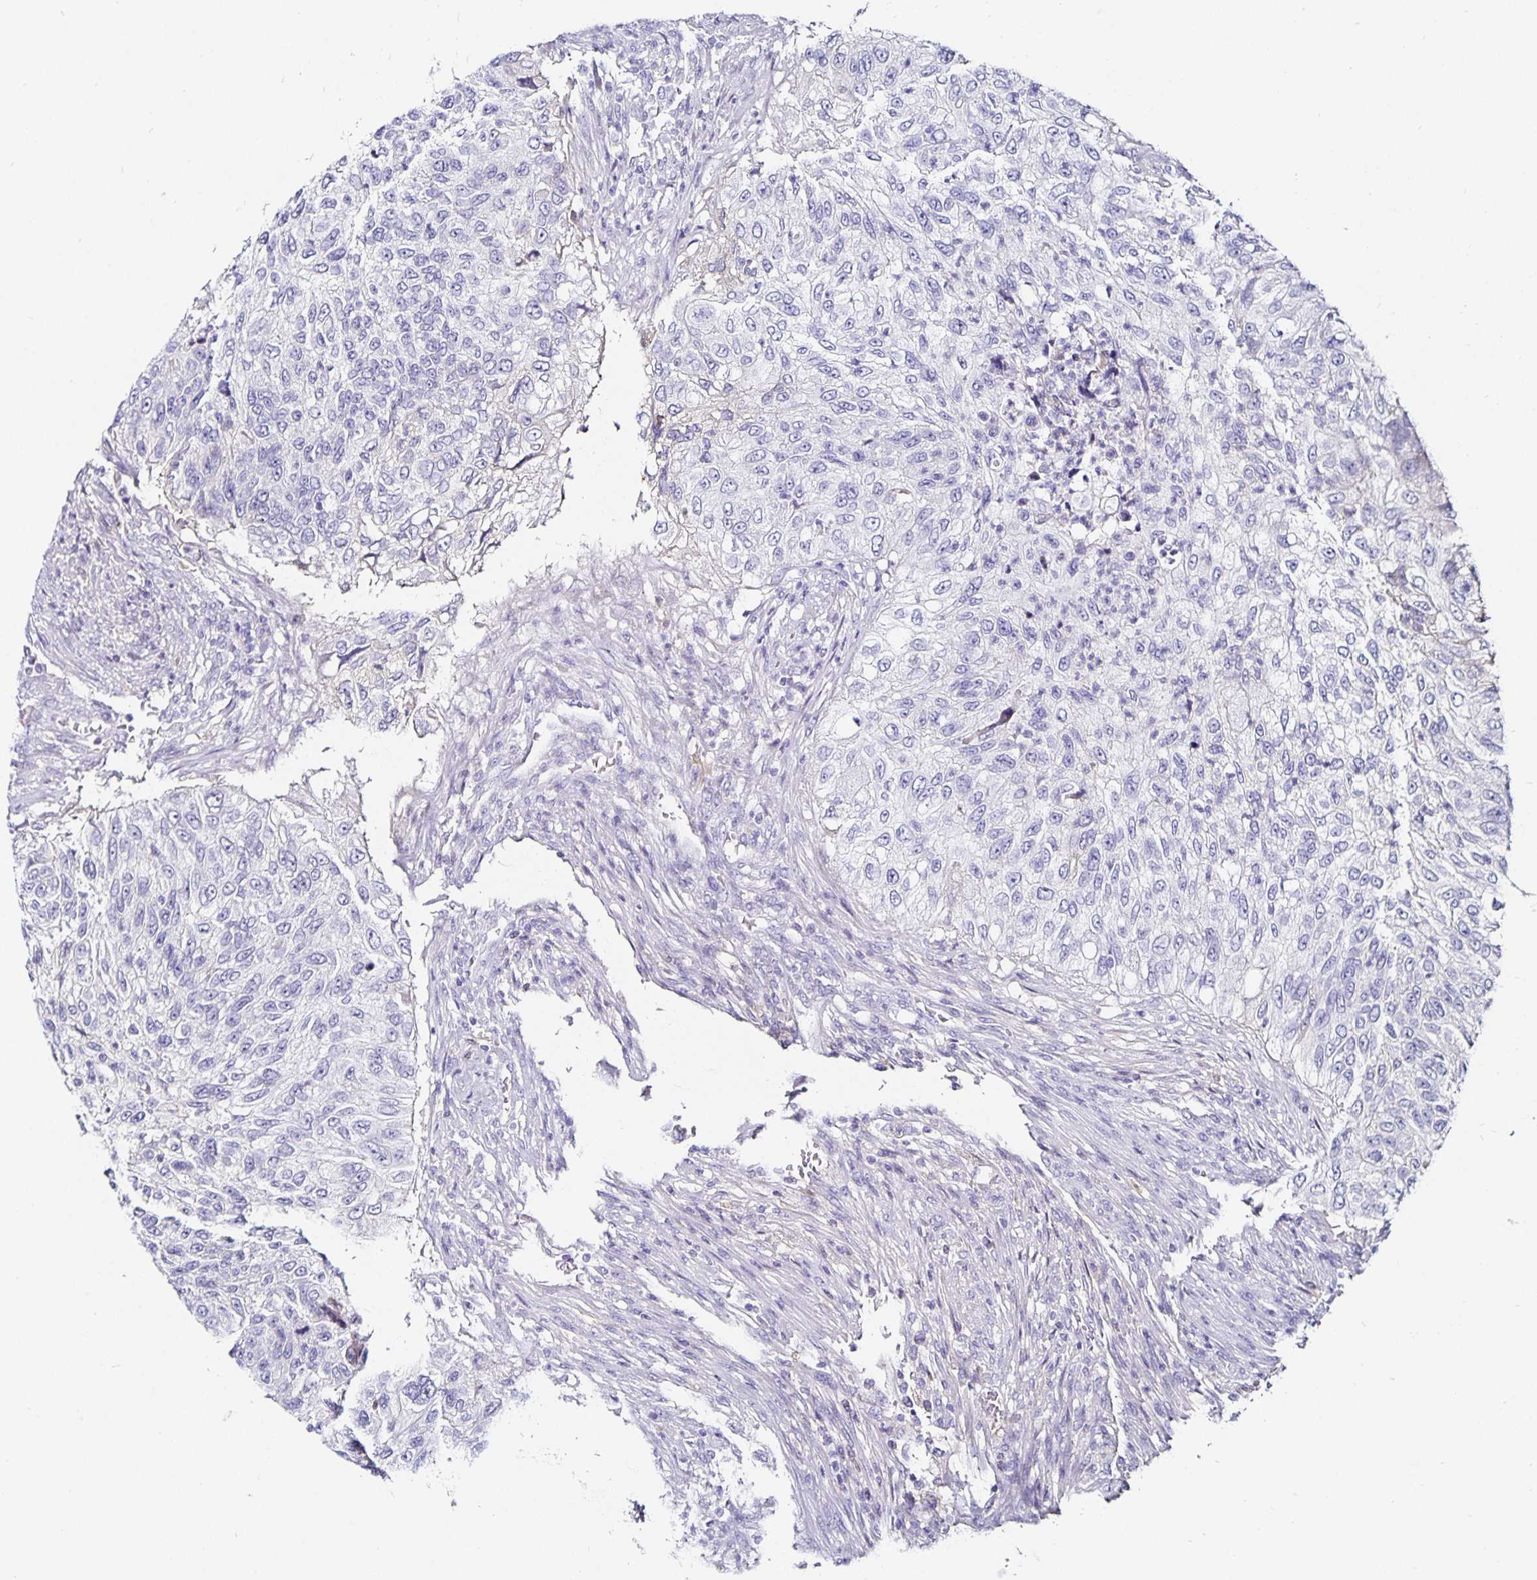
{"staining": {"intensity": "negative", "quantity": "none", "location": "none"}, "tissue": "urothelial cancer", "cell_type": "Tumor cells", "image_type": "cancer", "snomed": [{"axis": "morphology", "description": "Urothelial carcinoma, High grade"}, {"axis": "topography", "description": "Urinary bladder"}], "caption": "High magnification brightfield microscopy of urothelial cancer stained with DAB (brown) and counterstained with hematoxylin (blue): tumor cells show no significant expression.", "gene": "TTR", "patient": {"sex": "female", "age": 60}}